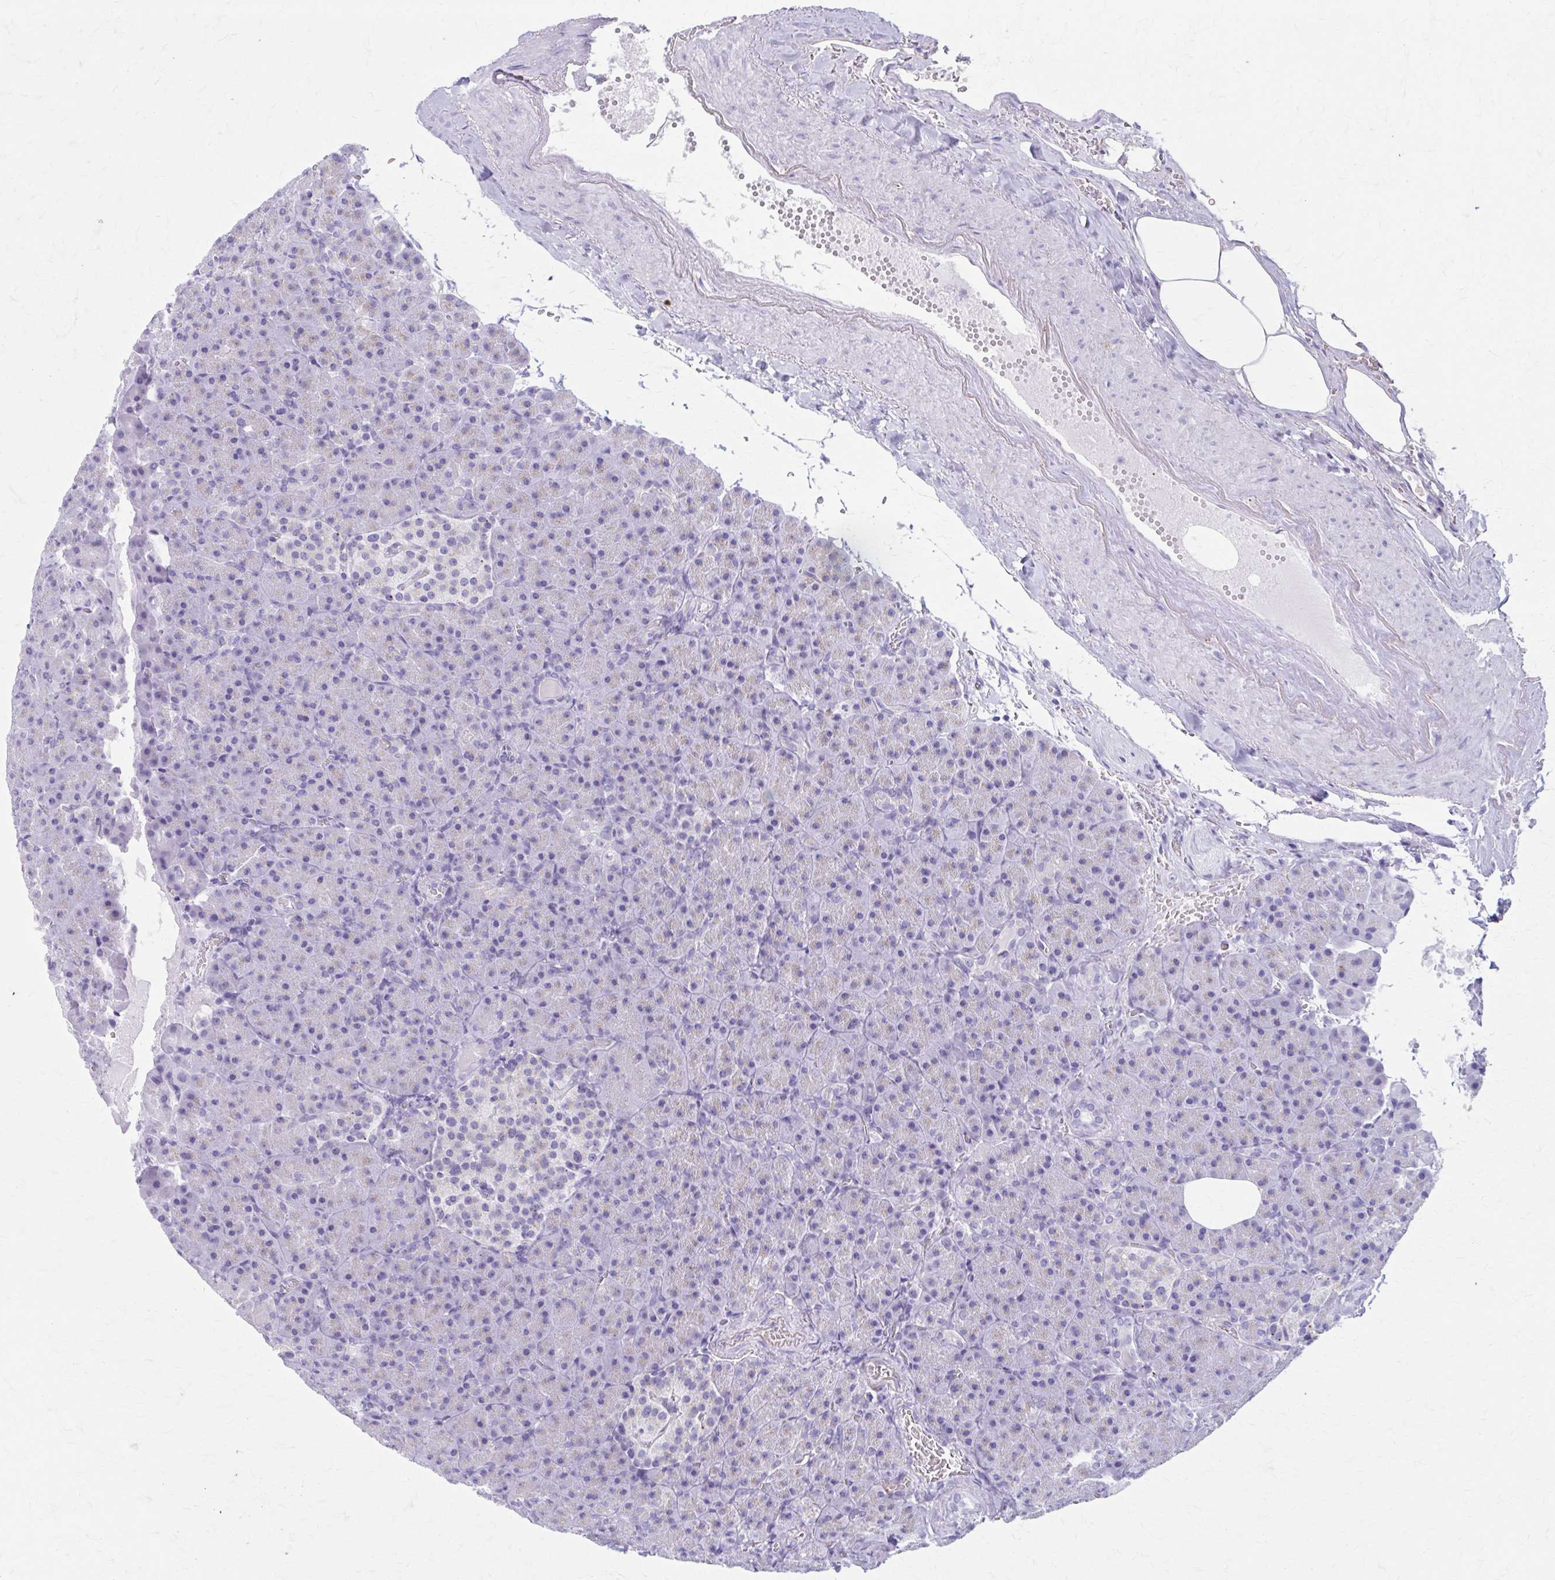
{"staining": {"intensity": "weak", "quantity": "<25%", "location": "cytoplasmic/membranous"}, "tissue": "pancreas", "cell_type": "Exocrine glandular cells", "image_type": "normal", "snomed": [{"axis": "morphology", "description": "Normal tissue, NOS"}, {"axis": "topography", "description": "Pancreas"}], "caption": "Histopathology image shows no significant protein expression in exocrine glandular cells of unremarkable pancreas. (DAB IHC, high magnification).", "gene": "KCNE2", "patient": {"sex": "female", "age": 74}}